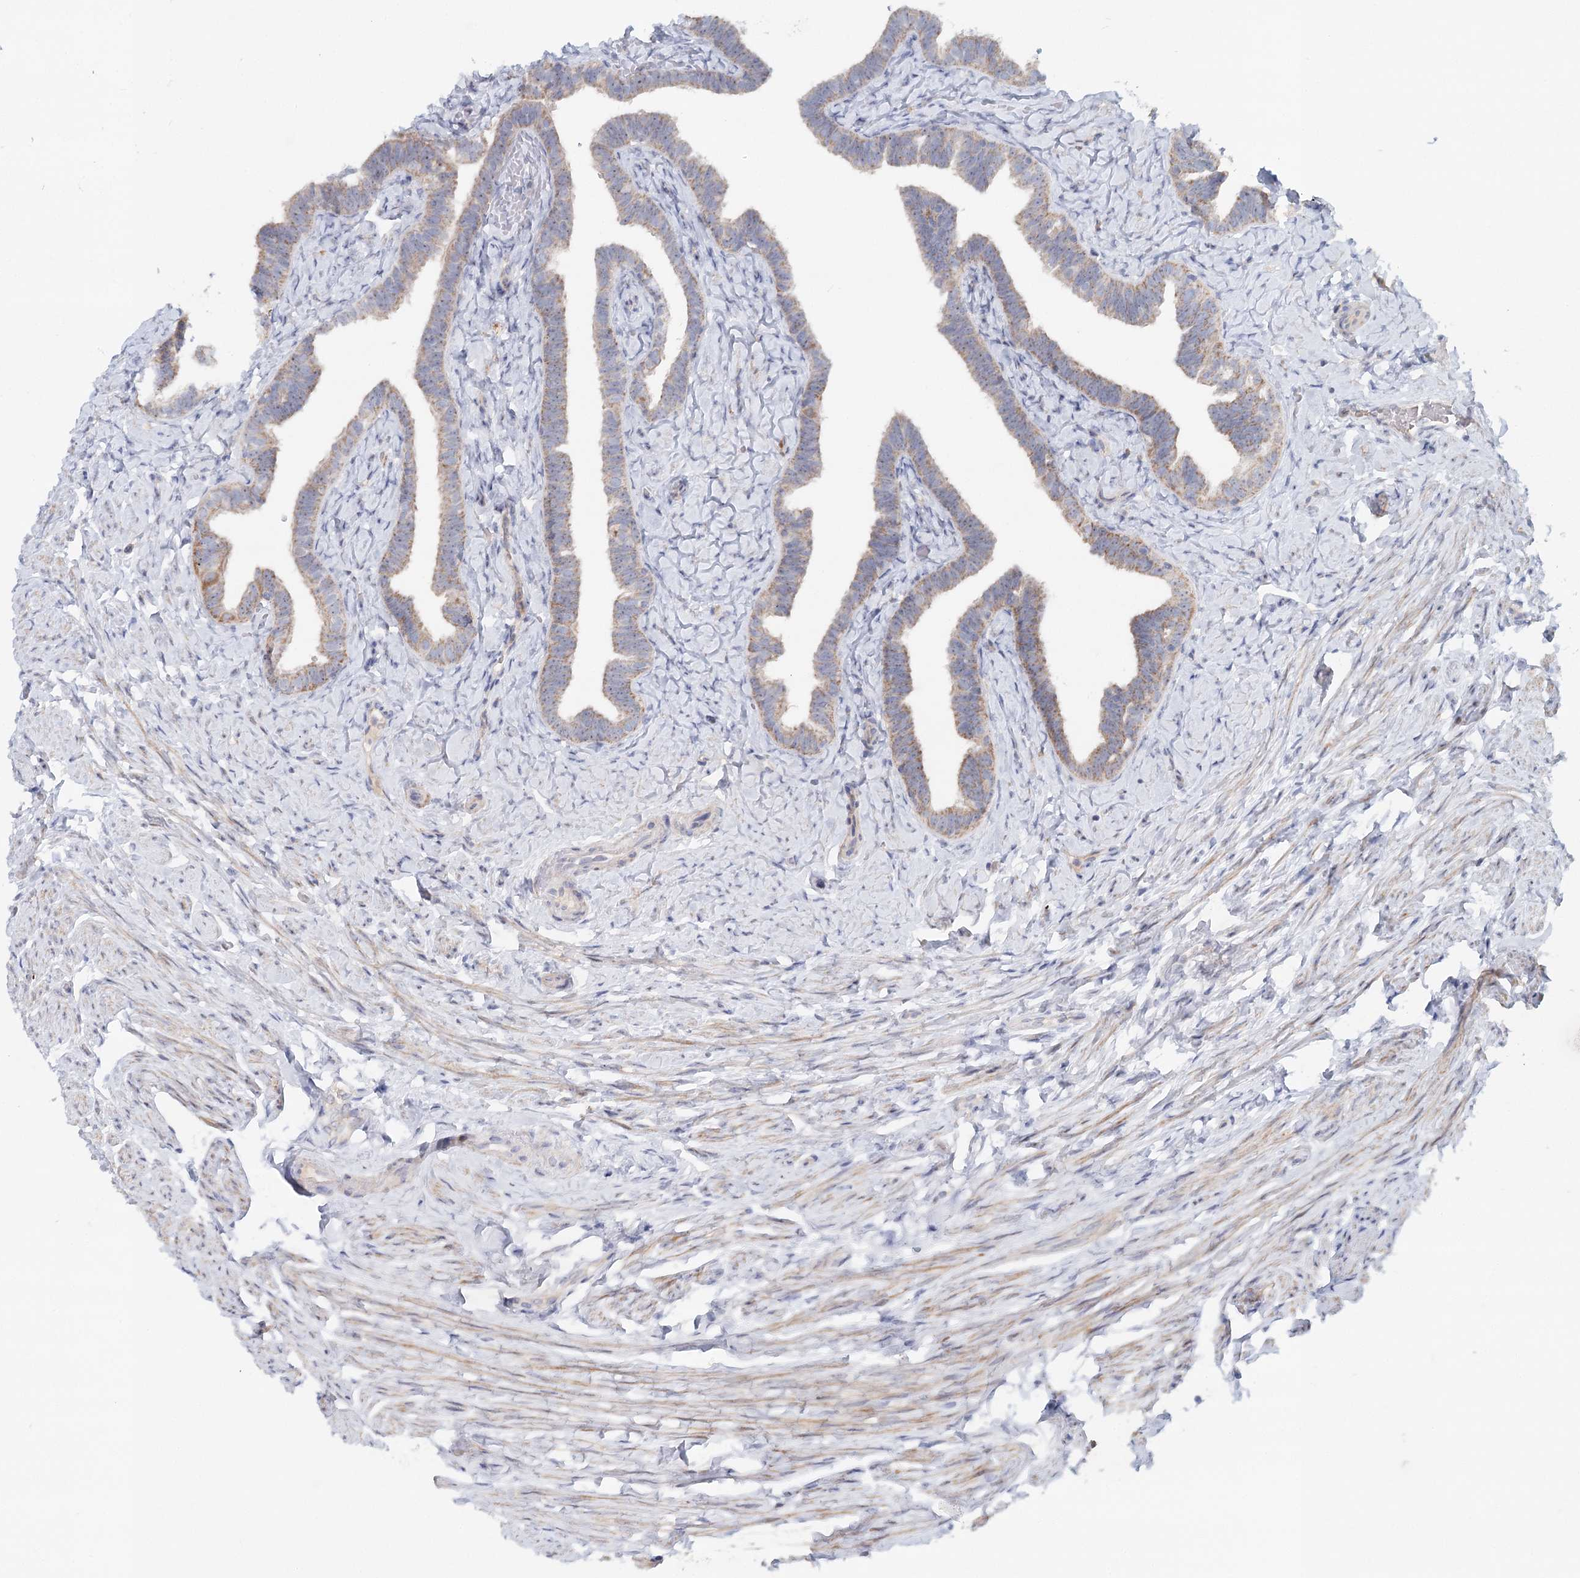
{"staining": {"intensity": "weak", "quantity": "25%-75%", "location": "cytoplasmic/membranous"}, "tissue": "fallopian tube", "cell_type": "Glandular cells", "image_type": "normal", "snomed": [{"axis": "morphology", "description": "Normal tissue, NOS"}, {"axis": "topography", "description": "Fallopian tube"}], "caption": "Protein expression by IHC reveals weak cytoplasmic/membranous positivity in about 25%-75% of glandular cells in normal fallopian tube. Using DAB (3,3'-diaminobenzidine) (brown) and hematoxylin (blue) stains, captured at high magnification using brightfield microscopy.", "gene": "RBM43", "patient": {"sex": "female", "age": 39}}